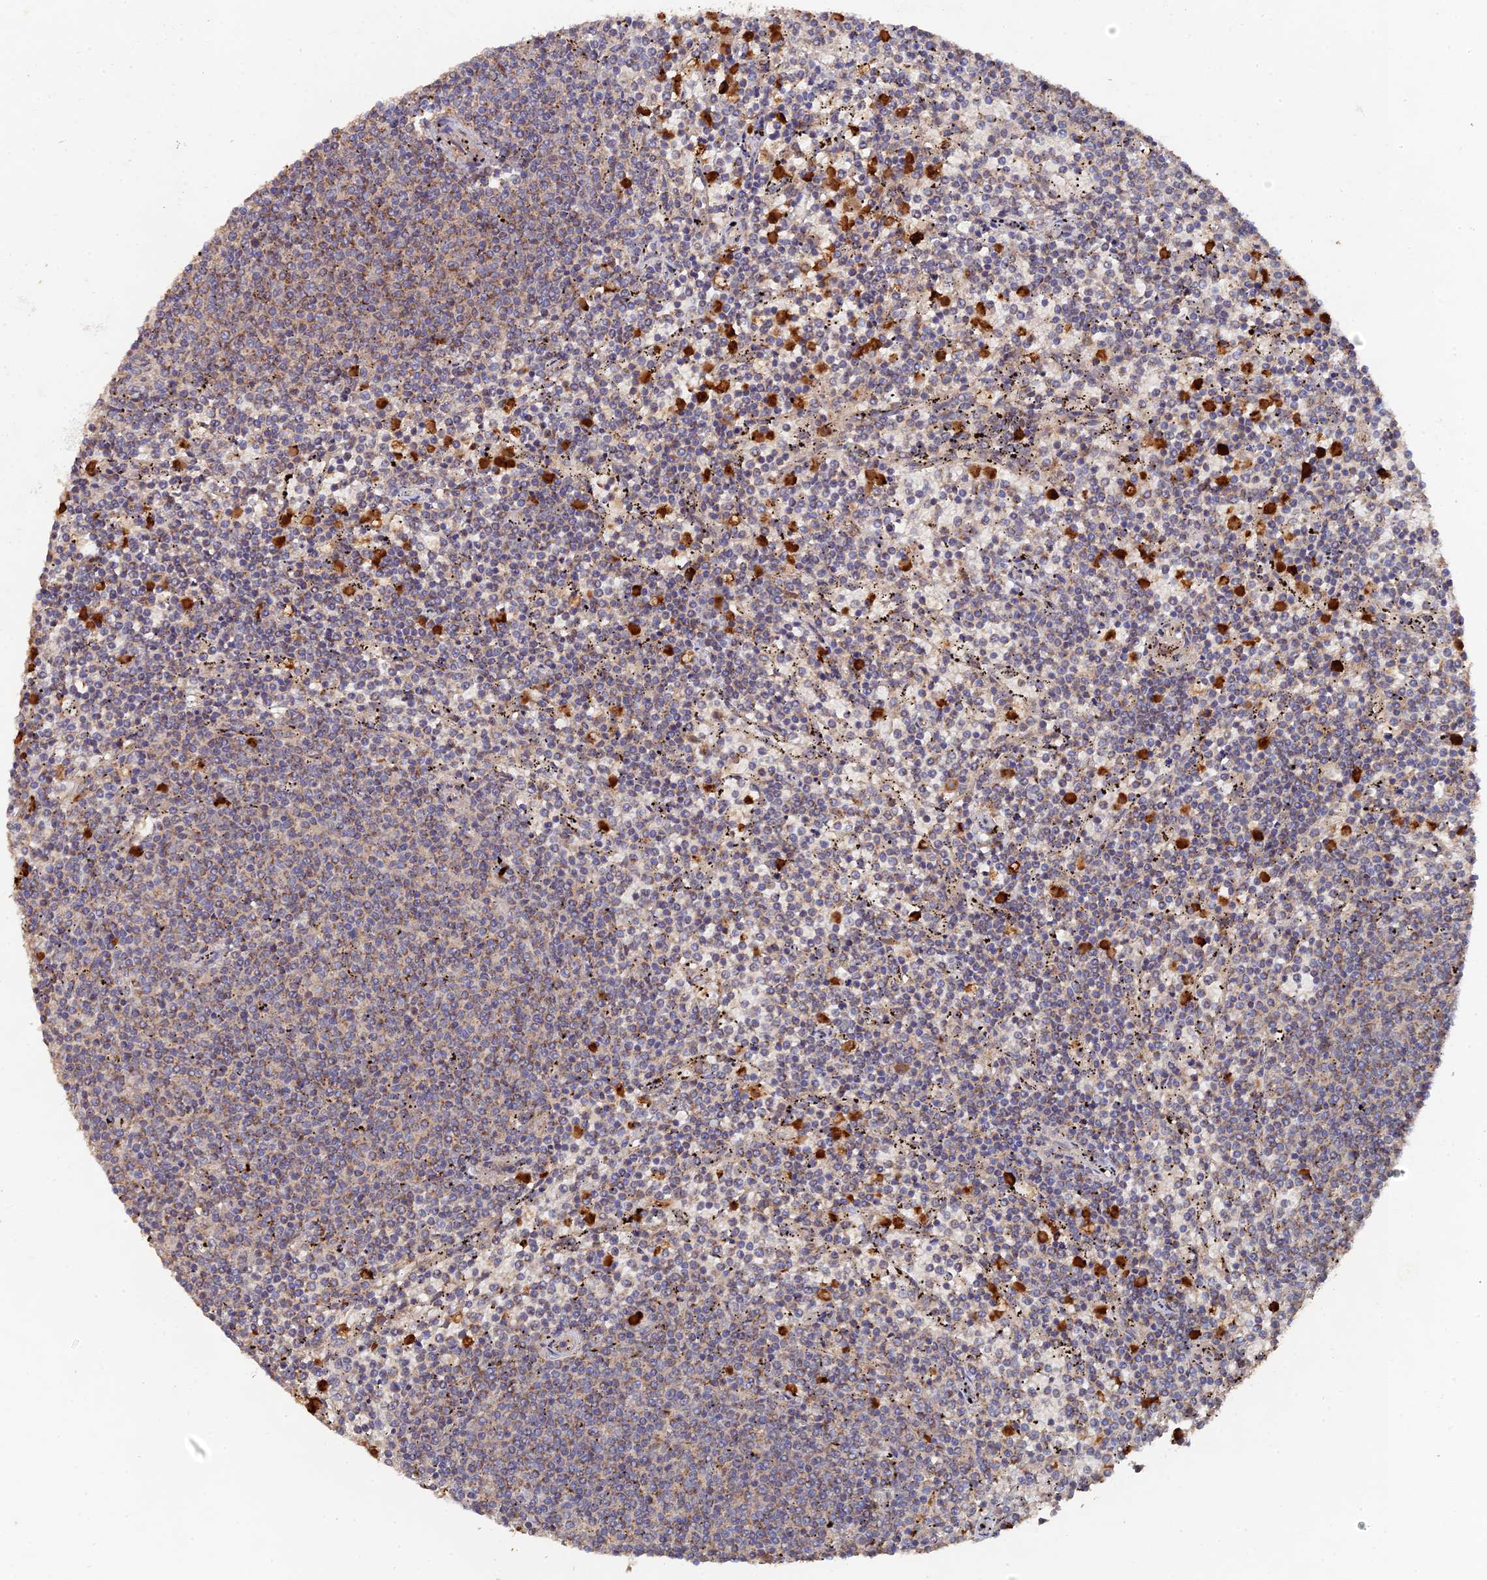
{"staining": {"intensity": "weak", "quantity": ">75%", "location": "cytoplasmic/membranous"}, "tissue": "lymphoma", "cell_type": "Tumor cells", "image_type": "cancer", "snomed": [{"axis": "morphology", "description": "Malignant lymphoma, non-Hodgkin's type, Low grade"}, {"axis": "topography", "description": "Spleen"}], "caption": "Brown immunohistochemical staining in human lymphoma displays weak cytoplasmic/membranous positivity in about >75% of tumor cells.", "gene": "SPANXN4", "patient": {"sex": "female", "age": 50}}